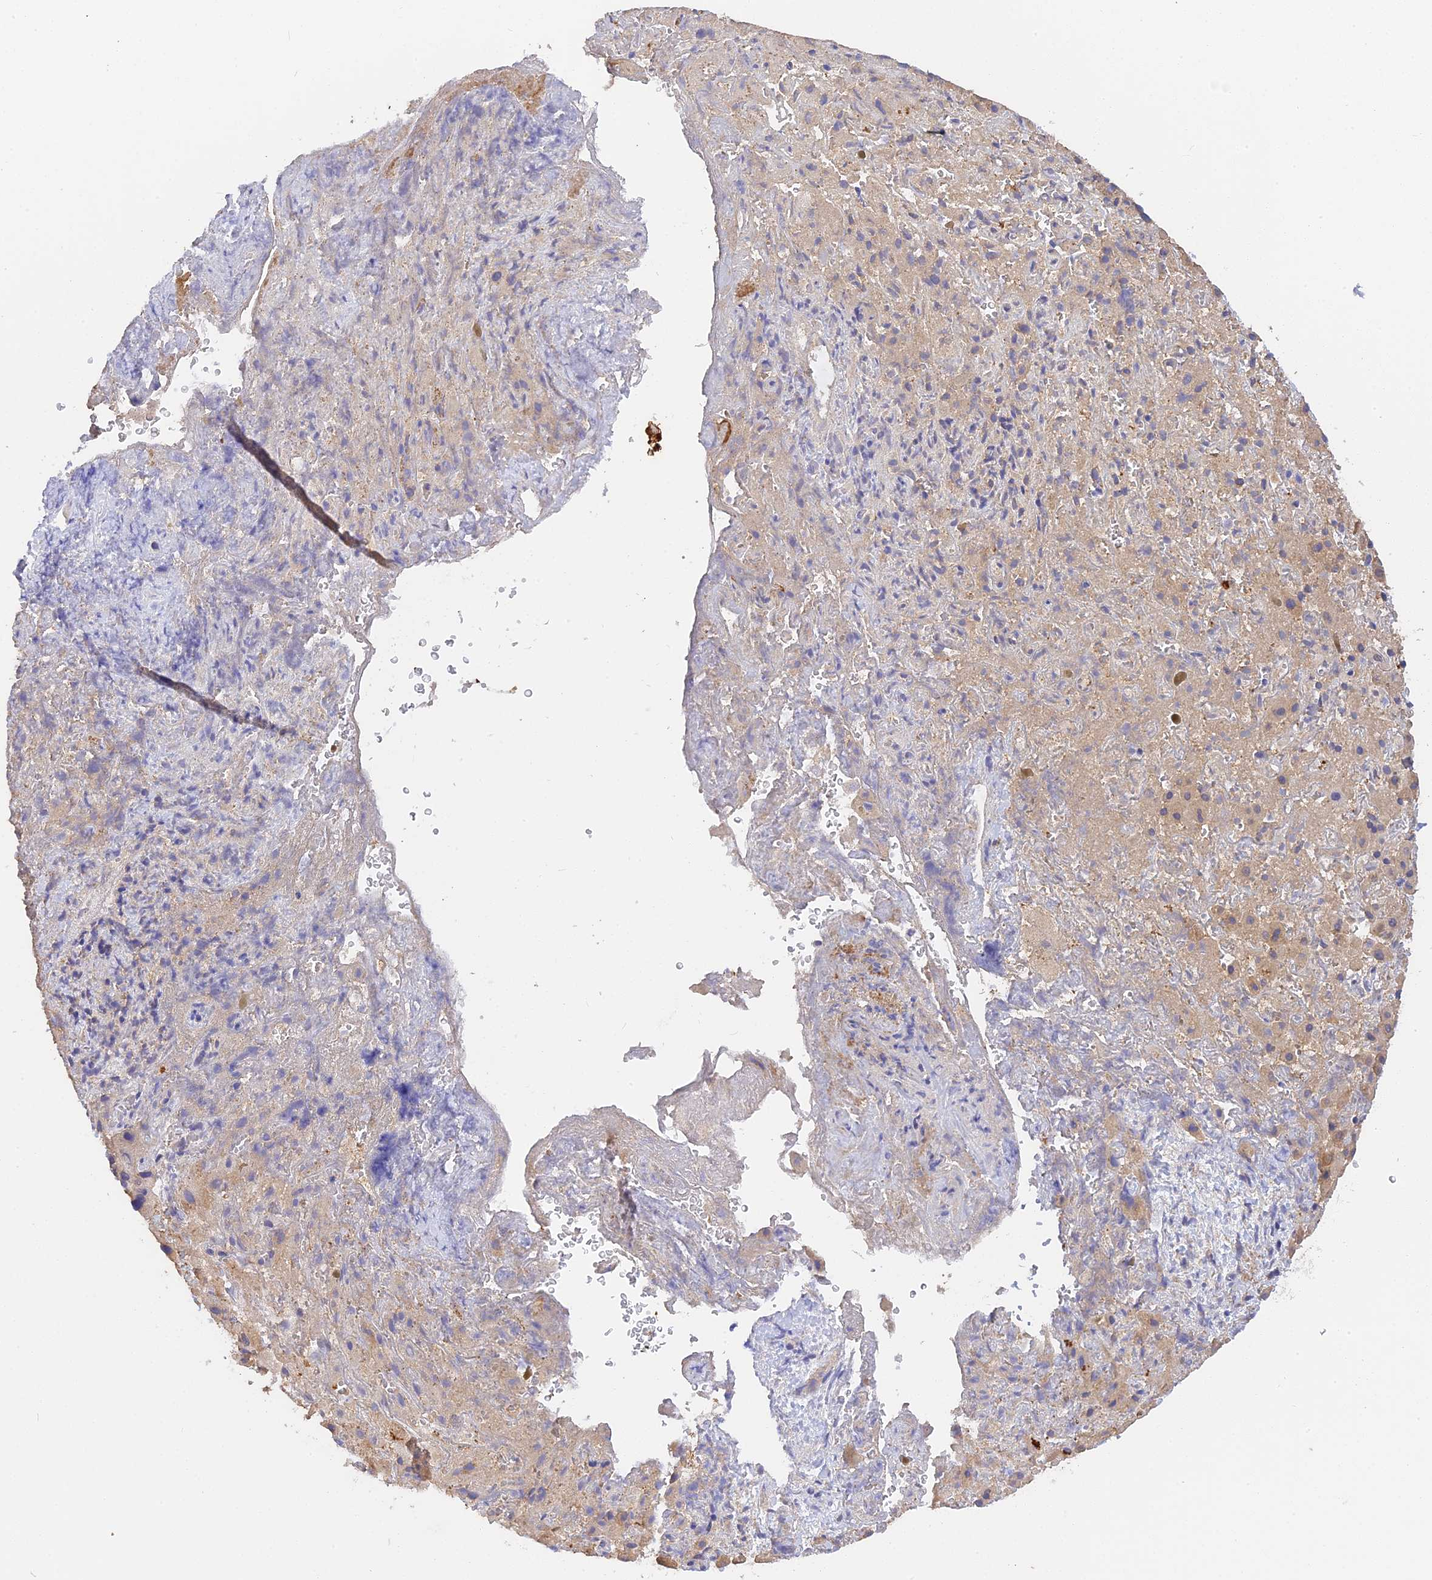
{"staining": {"intensity": "weak", "quantity": "<25%", "location": "cytoplasmic/membranous"}, "tissue": "liver cancer", "cell_type": "Tumor cells", "image_type": "cancer", "snomed": [{"axis": "morphology", "description": "Cholangiocarcinoma"}, {"axis": "topography", "description": "Liver"}], "caption": "This image is of liver cancer (cholangiocarcinoma) stained with IHC to label a protein in brown with the nuclei are counter-stained blue. There is no expression in tumor cells. The staining was performed using DAB to visualize the protein expression in brown, while the nuclei were stained in blue with hematoxylin (Magnification: 20x).", "gene": "PZP", "patient": {"sex": "female", "age": 52}}